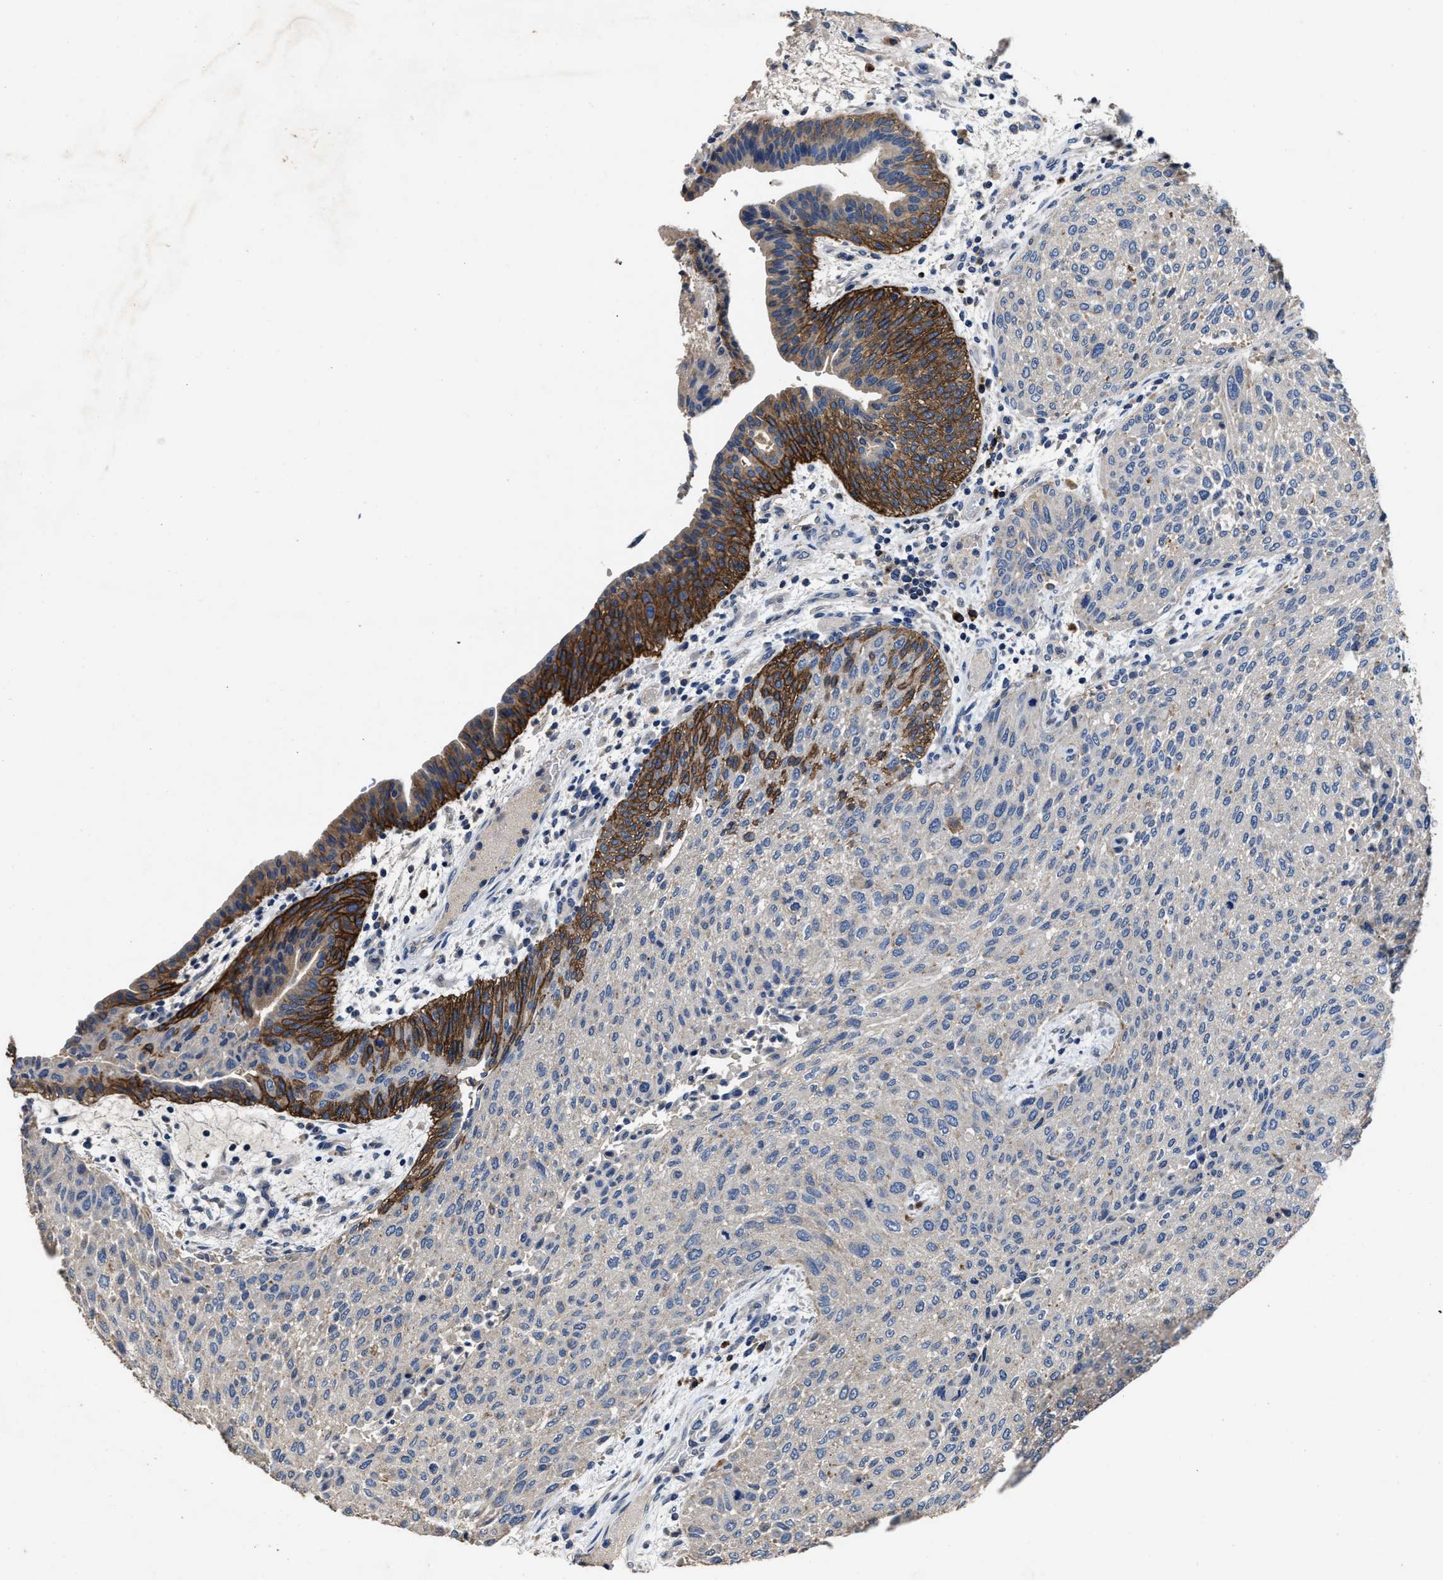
{"staining": {"intensity": "moderate", "quantity": "<25%", "location": "cytoplasmic/membranous"}, "tissue": "urothelial cancer", "cell_type": "Tumor cells", "image_type": "cancer", "snomed": [{"axis": "morphology", "description": "Urothelial carcinoma, Low grade"}, {"axis": "morphology", "description": "Urothelial carcinoma, High grade"}, {"axis": "topography", "description": "Urinary bladder"}], "caption": "An immunohistochemistry (IHC) micrograph of tumor tissue is shown. Protein staining in brown shows moderate cytoplasmic/membranous positivity in urothelial cancer within tumor cells.", "gene": "UBR4", "patient": {"sex": "male", "age": 35}}